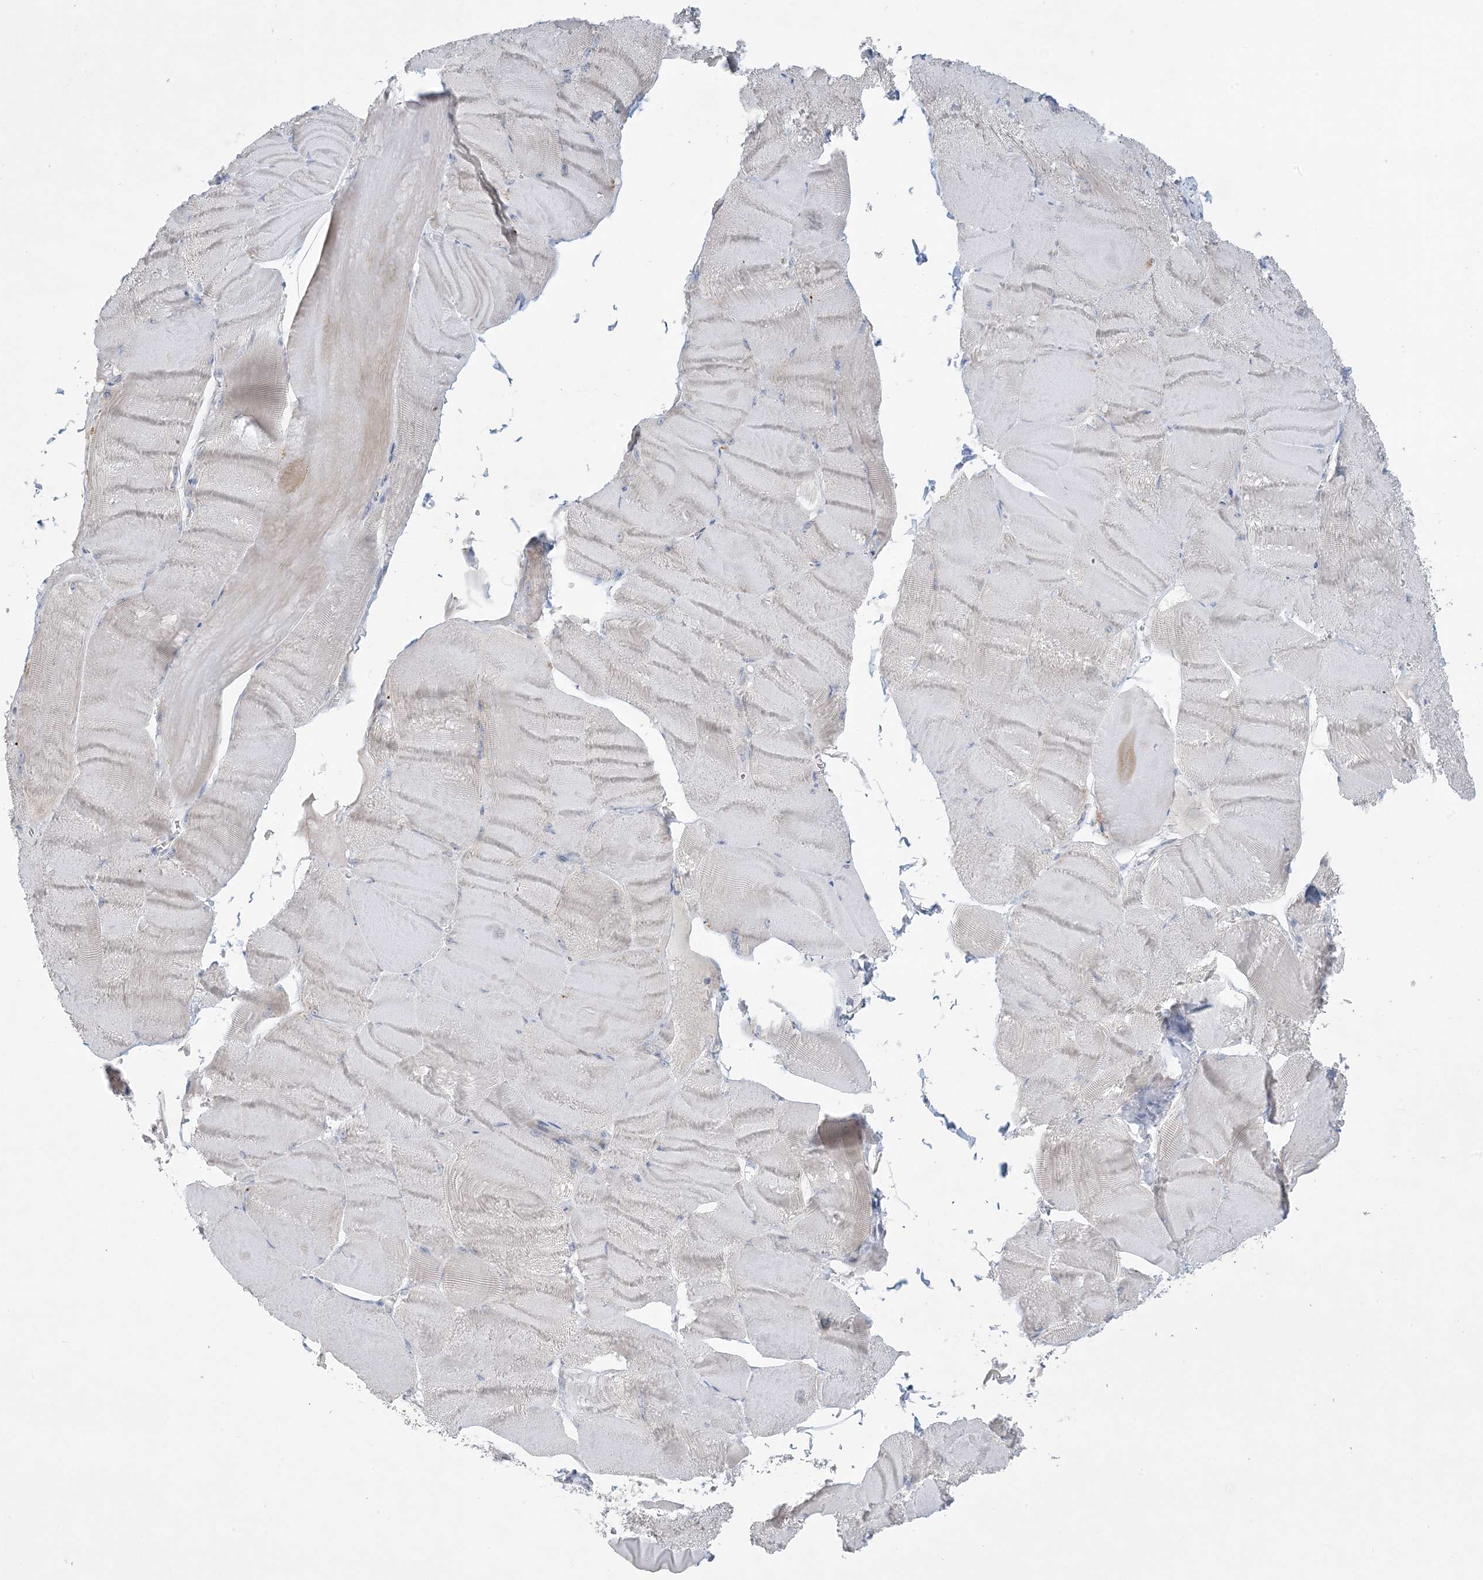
{"staining": {"intensity": "negative", "quantity": "none", "location": "none"}, "tissue": "skeletal muscle", "cell_type": "Myocytes", "image_type": "normal", "snomed": [{"axis": "morphology", "description": "Normal tissue, NOS"}, {"axis": "morphology", "description": "Basal cell carcinoma"}, {"axis": "topography", "description": "Skeletal muscle"}], "caption": "Micrograph shows no significant protein expression in myocytes of unremarkable skeletal muscle. (DAB (3,3'-diaminobenzidine) immunohistochemistry (IHC) with hematoxylin counter stain).", "gene": "RPP40", "patient": {"sex": "female", "age": 64}}